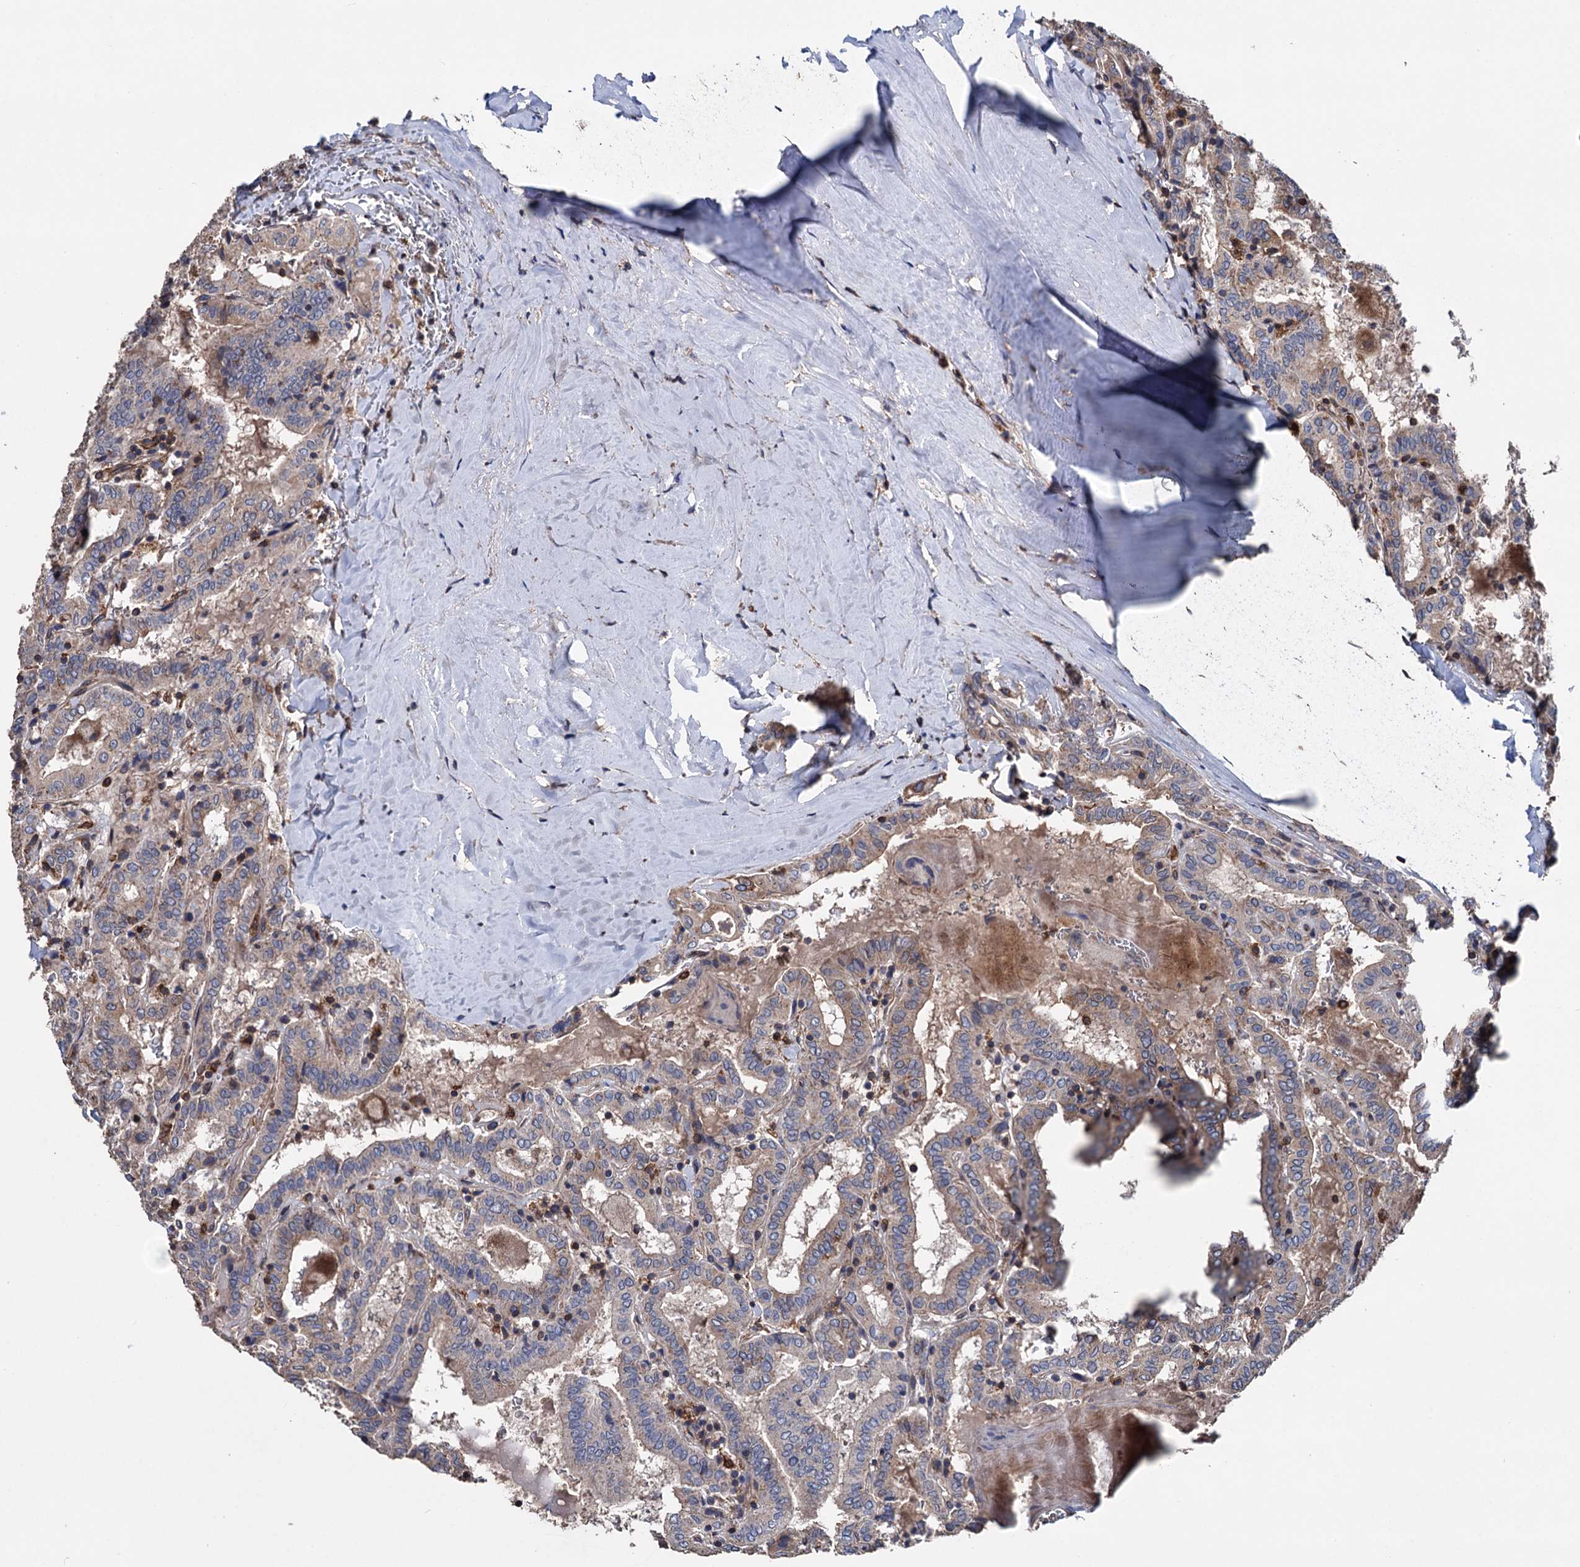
{"staining": {"intensity": "weak", "quantity": "<25%", "location": "cytoplasmic/membranous"}, "tissue": "thyroid cancer", "cell_type": "Tumor cells", "image_type": "cancer", "snomed": [{"axis": "morphology", "description": "Papillary adenocarcinoma, NOS"}, {"axis": "topography", "description": "Thyroid gland"}], "caption": "Photomicrograph shows no protein expression in tumor cells of thyroid papillary adenocarcinoma tissue.", "gene": "STING1", "patient": {"sex": "female", "age": 72}}